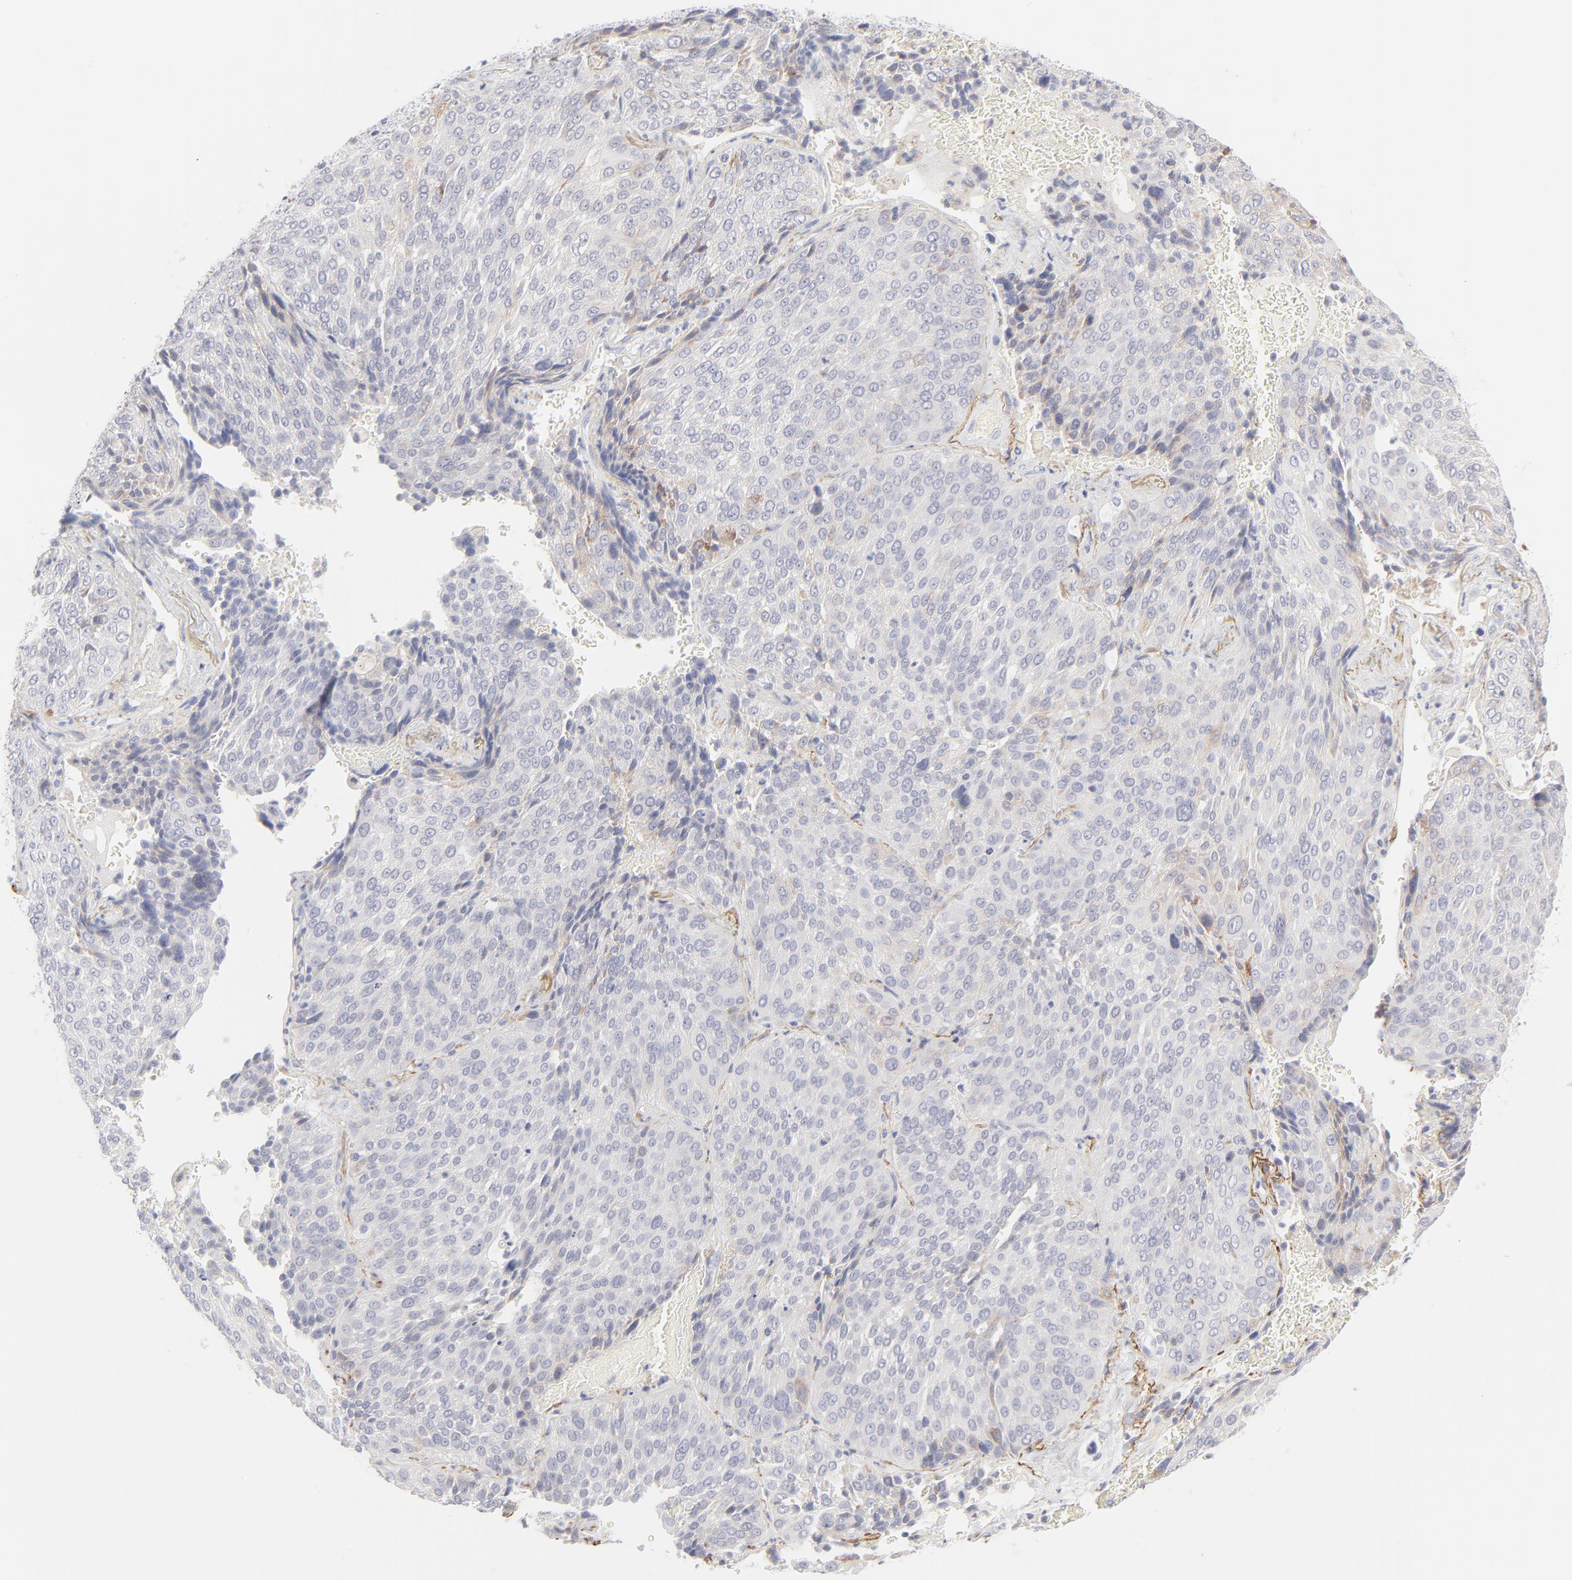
{"staining": {"intensity": "negative", "quantity": "none", "location": "none"}, "tissue": "lung cancer", "cell_type": "Tumor cells", "image_type": "cancer", "snomed": [{"axis": "morphology", "description": "Squamous cell carcinoma, NOS"}, {"axis": "topography", "description": "Lung"}], "caption": "This image is of squamous cell carcinoma (lung) stained with IHC to label a protein in brown with the nuclei are counter-stained blue. There is no positivity in tumor cells. The staining is performed using DAB brown chromogen with nuclei counter-stained in using hematoxylin.", "gene": "NPNT", "patient": {"sex": "male", "age": 54}}